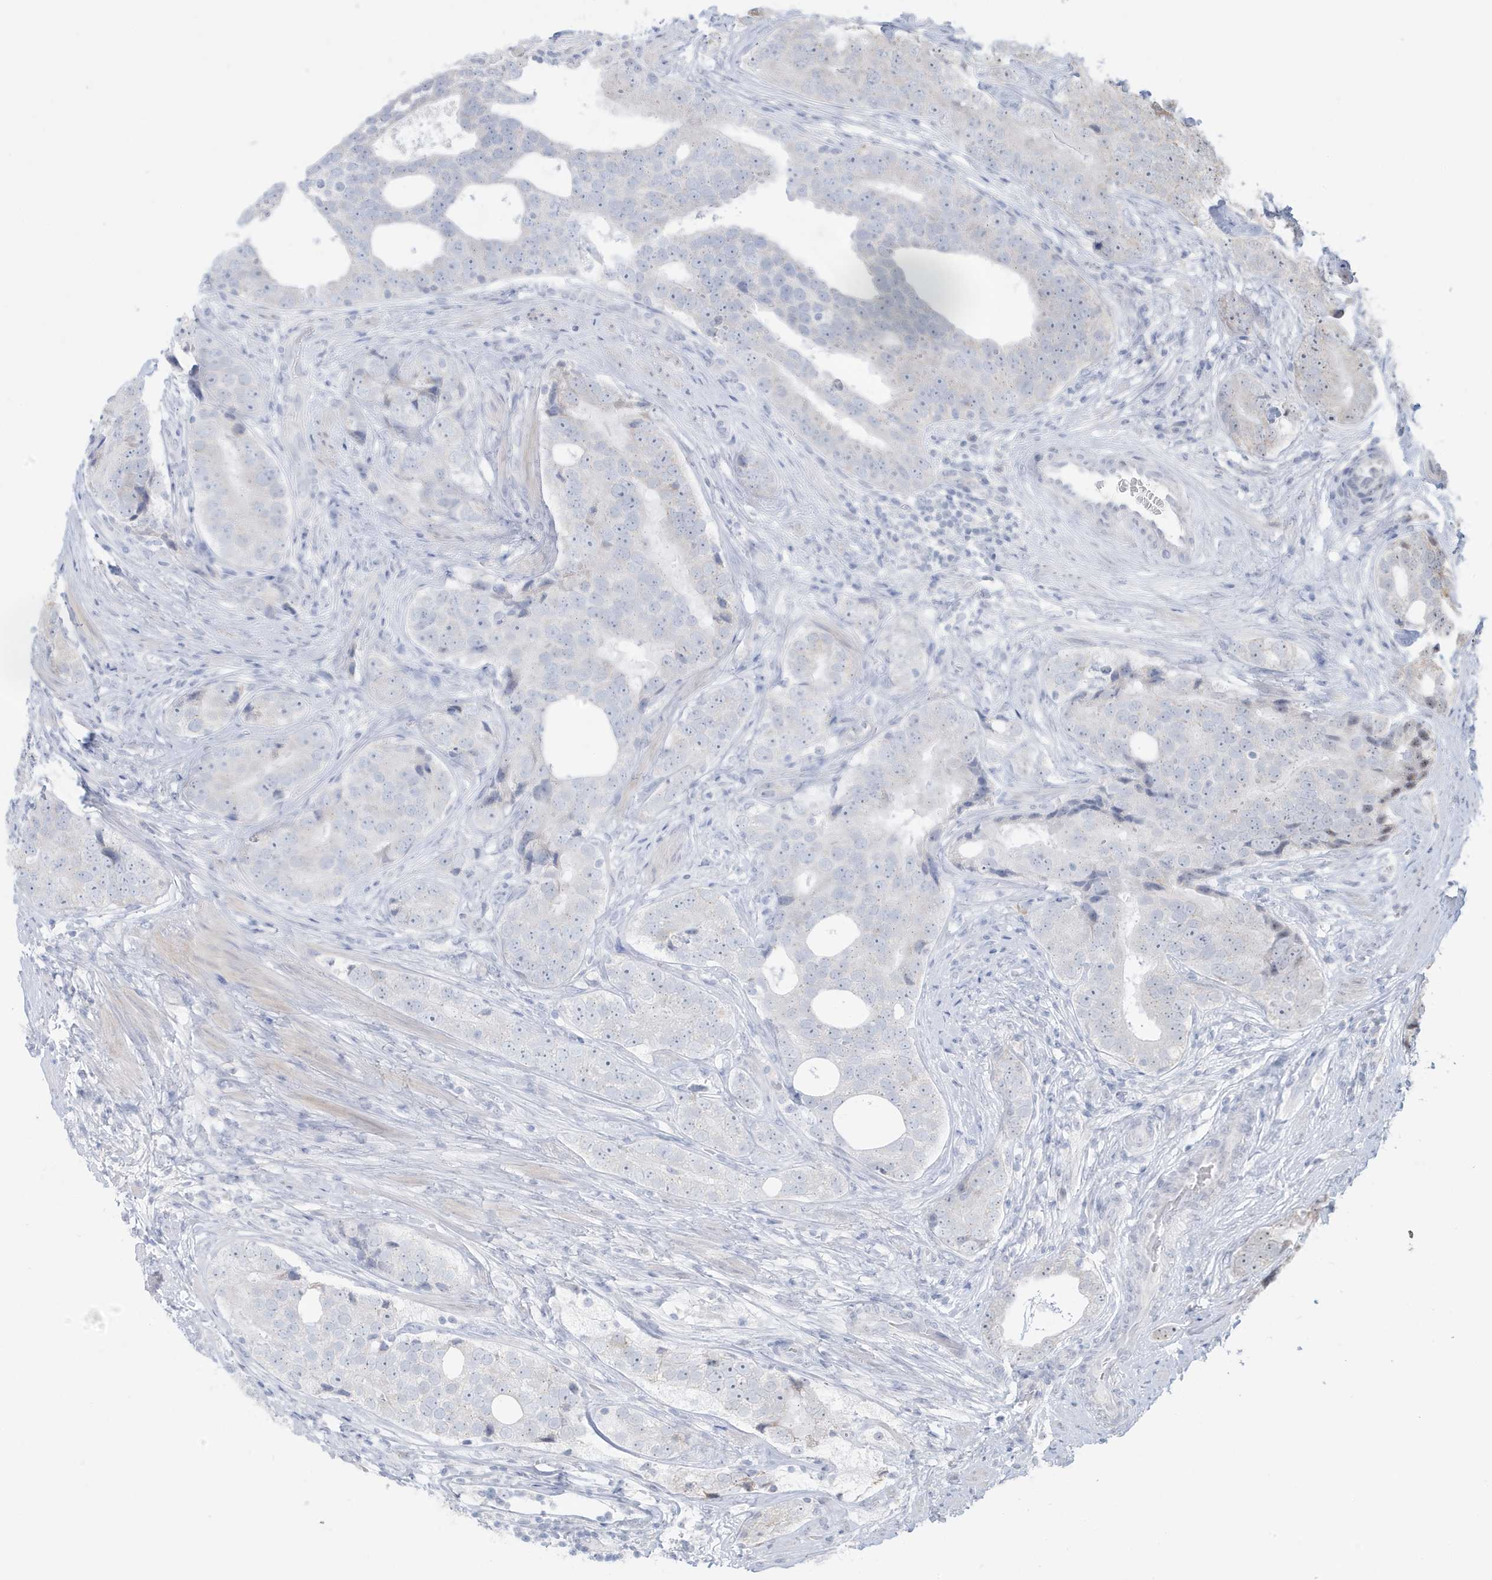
{"staining": {"intensity": "negative", "quantity": "none", "location": "none"}, "tissue": "prostate cancer", "cell_type": "Tumor cells", "image_type": "cancer", "snomed": [{"axis": "morphology", "description": "Adenocarcinoma, High grade"}, {"axis": "topography", "description": "Prostate"}], "caption": "An IHC micrograph of adenocarcinoma (high-grade) (prostate) is shown. There is no staining in tumor cells of adenocarcinoma (high-grade) (prostate).", "gene": "FNDC1", "patient": {"sex": "male", "age": 56}}